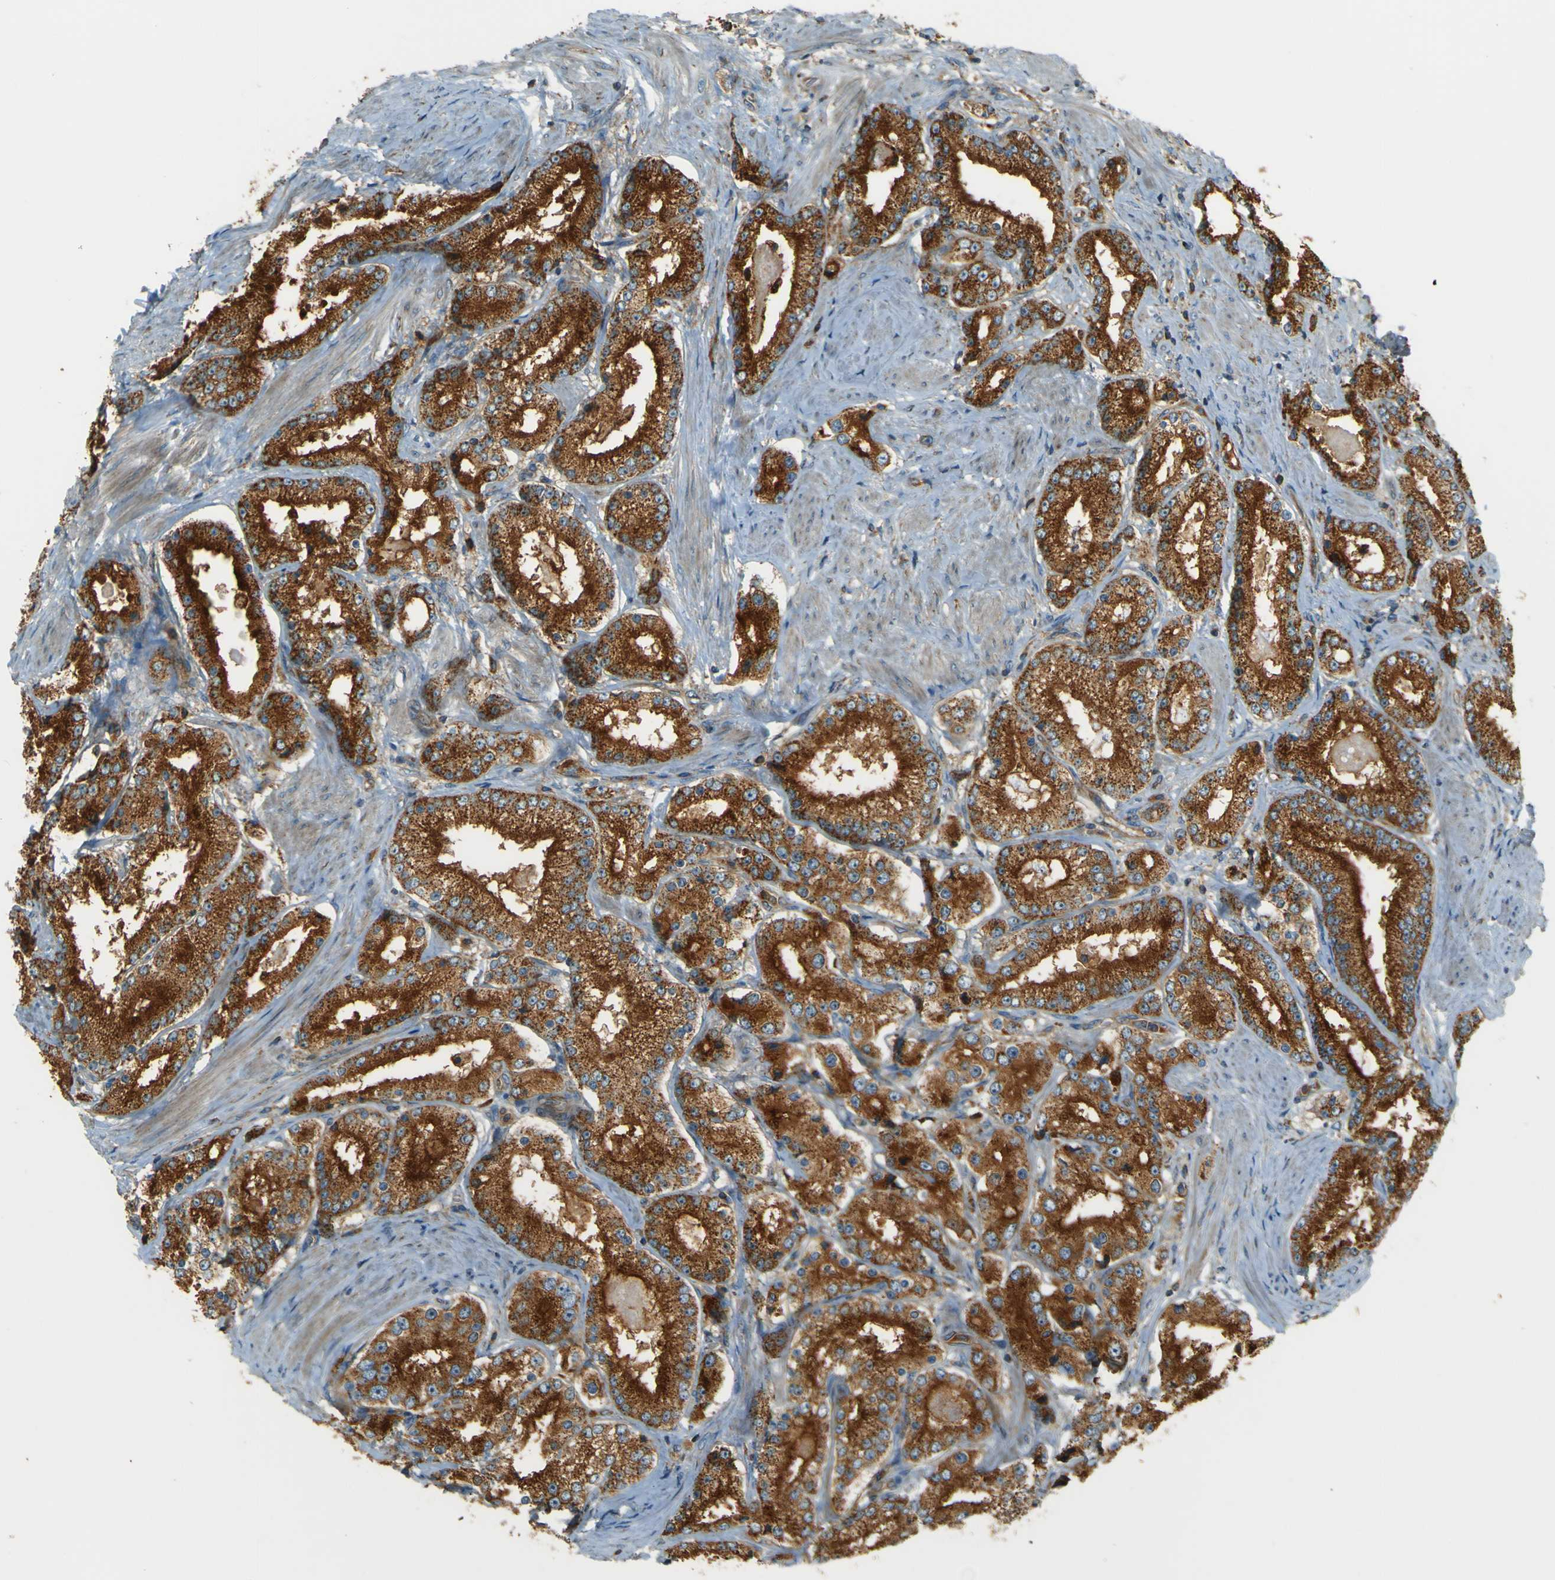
{"staining": {"intensity": "strong", "quantity": ">75%", "location": "cytoplasmic/membranous"}, "tissue": "prostate cancer", "cell_type": "Tumor cells", "image_type": "cancer", "snomed": [{"axis": "morphology", "description": "Adenocarcinoma, Low grade"}, {"axis": "topography", "description": "Prostate"}], "caption": "Brown immunohistochemical staining in prostate cancer (low-grade adenocarcinoma) exhibits strong cytoplasmic/membranous expression in about >75% of tumor cells.", "gene": "DNAJC5", "patient": {"sex": "male", "age": 63}}